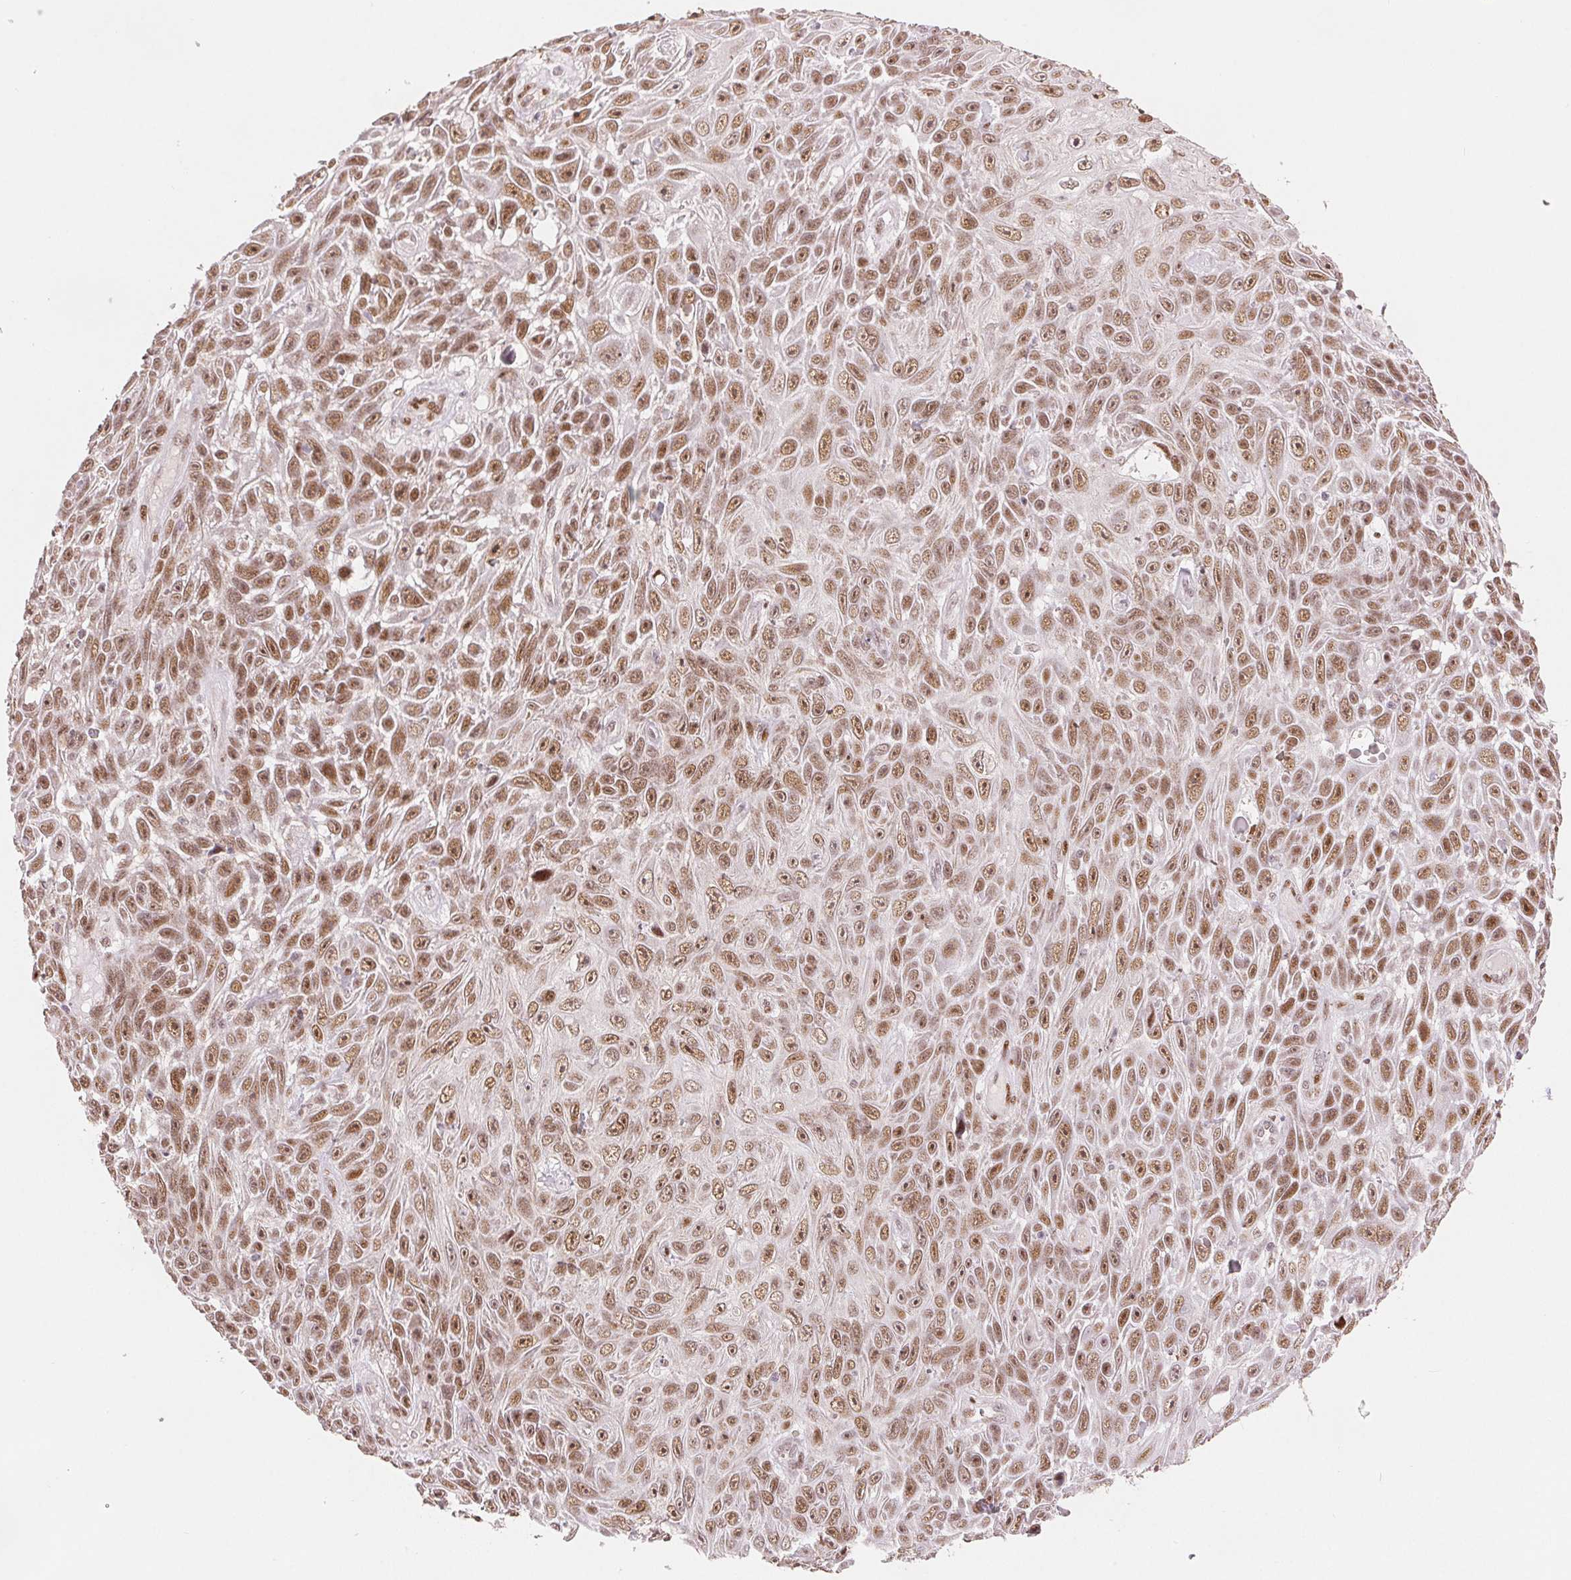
{"staining": {"intensity": "moderate", "quantity": ">75%", "location": "nuclear"}, "tissue": "skin cancer", "cell_type": "Tumor cells", "image_type": "cancer", "snomed": [{"axis": "morphology", "description": "Squamous cell carcinoma, NOS"}, {"axis": "topography", "description": "Skin"}], "caption": "Tumor cells demonstrate moderate nuclear positivity in approximately >75% of cells in skin squamous cell carcinoma.", "gene": "ZNF703", "patient": {"sex": "male", "age": 82}}